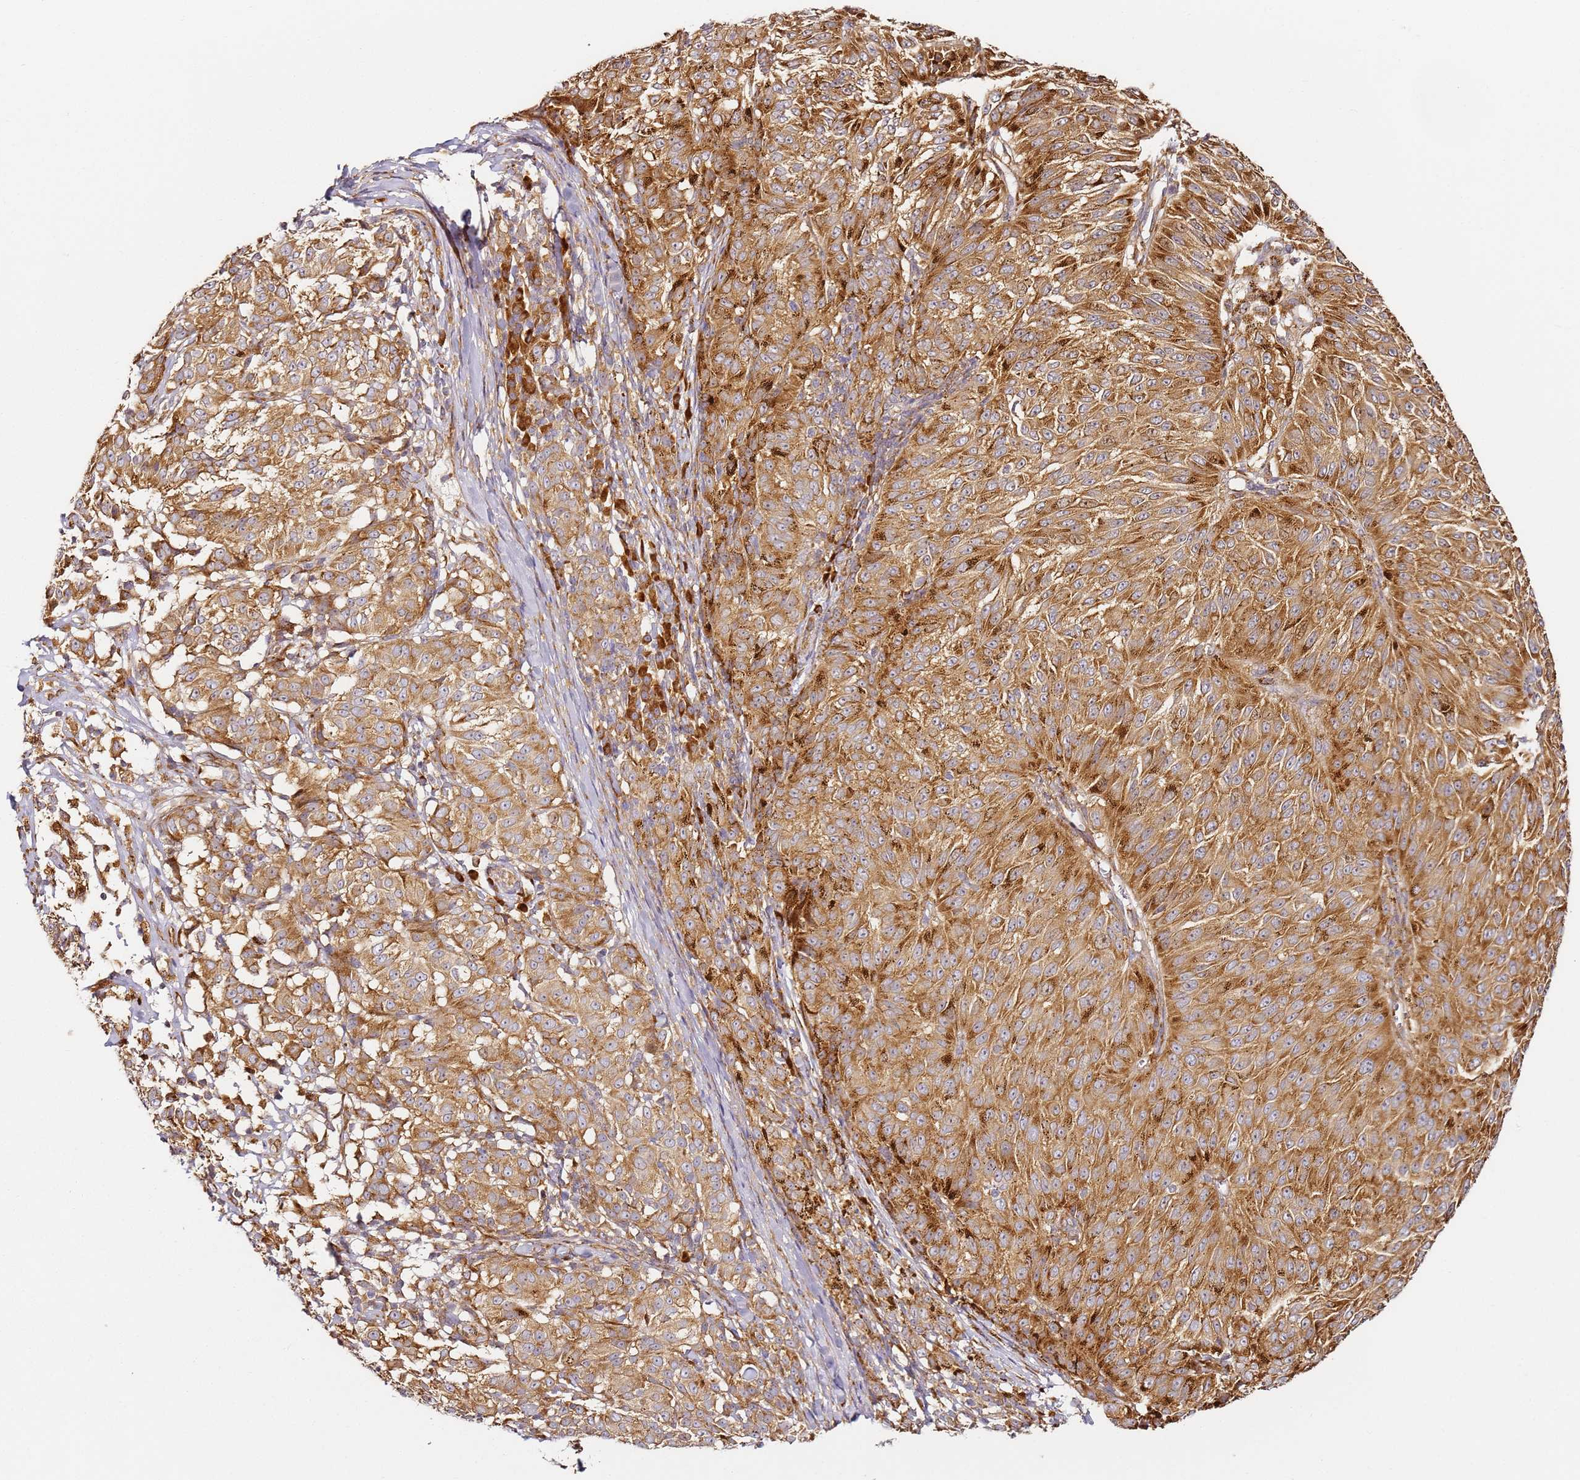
{"staining": {"intensity": "moderate", "quantity": ">75%", "location": "cytoplasmic/membranous"}, "tissue": "melanoma", "cell_type": "Tumor cells", "image_type": "cancer", "snomed": [{"axis": "morphology", "description": "Malignant melanoma, NOS"}, {"axis": "topography", "description": "Skin"}], "caption": "High-power microscopy captured an immunohistochemistry image of melanoma, revealing moderate cytoplasmic/membranous positivity in approximately >75% of tumor cells.", "gene": "RPS3A", "patient": {"sex": "female", "age": 72}}